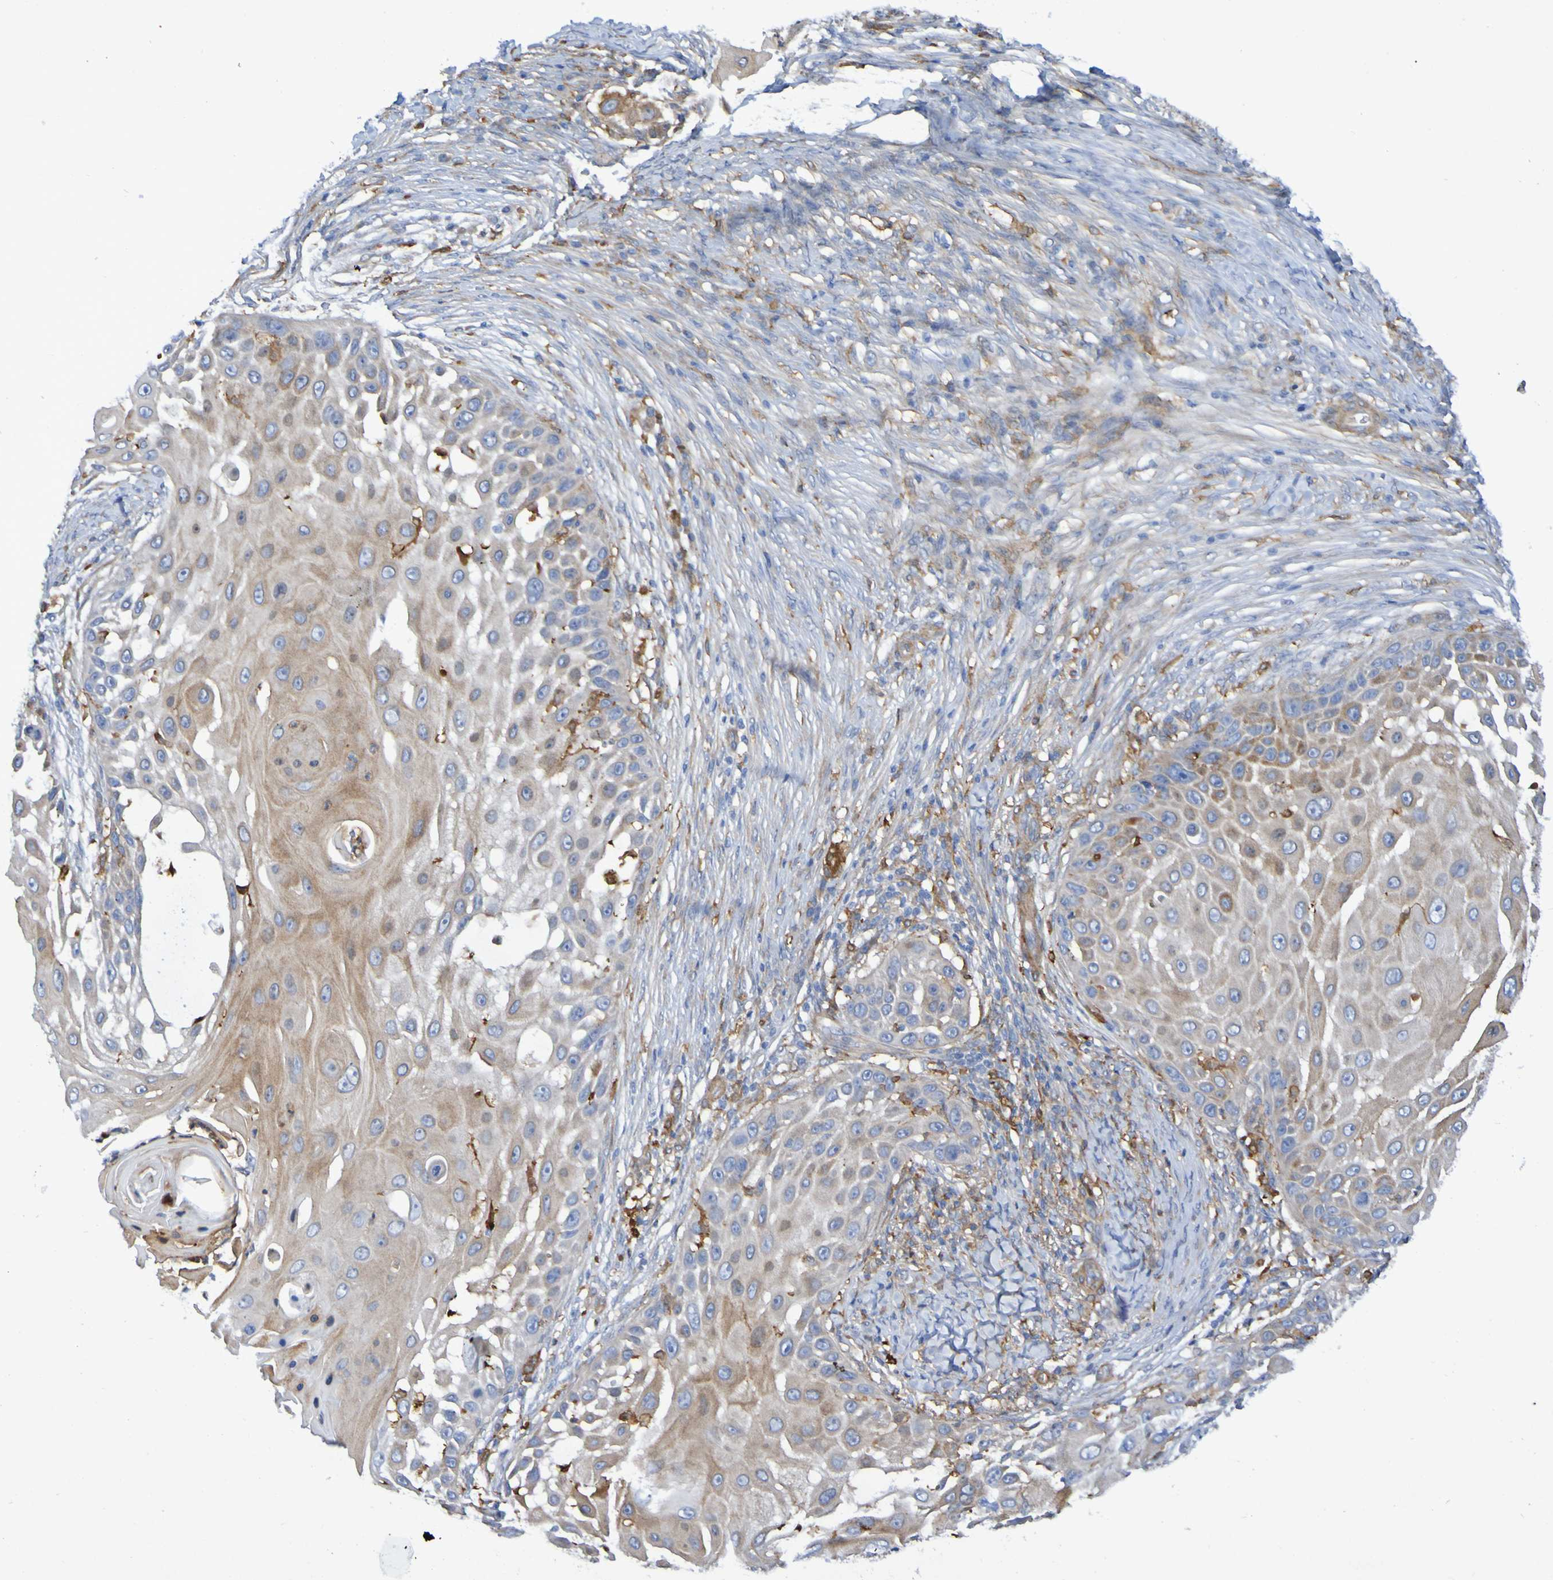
{"staining": {"intensity": "moderate", "quantity": "<25%", "location": "cytoplasmic/membranous"}, "tissue": "skin cancer", "cell_type": "Tumor cells", "image_type": "cancer", "snomed": [{"axis": "morphology", "description": "Squamous cell carcinoma, NOS"}, {"axis": "topography", "description": "Skin"}], "caption": "About <25% of tumor cells in human skin squamous cell carcinoma display moderate cytoplasmic/membranous protein positivity as visualized by brown immunohistochemical staining.", "gene": "SCRG1", "patient": {"sex": "female", "age": 44}}